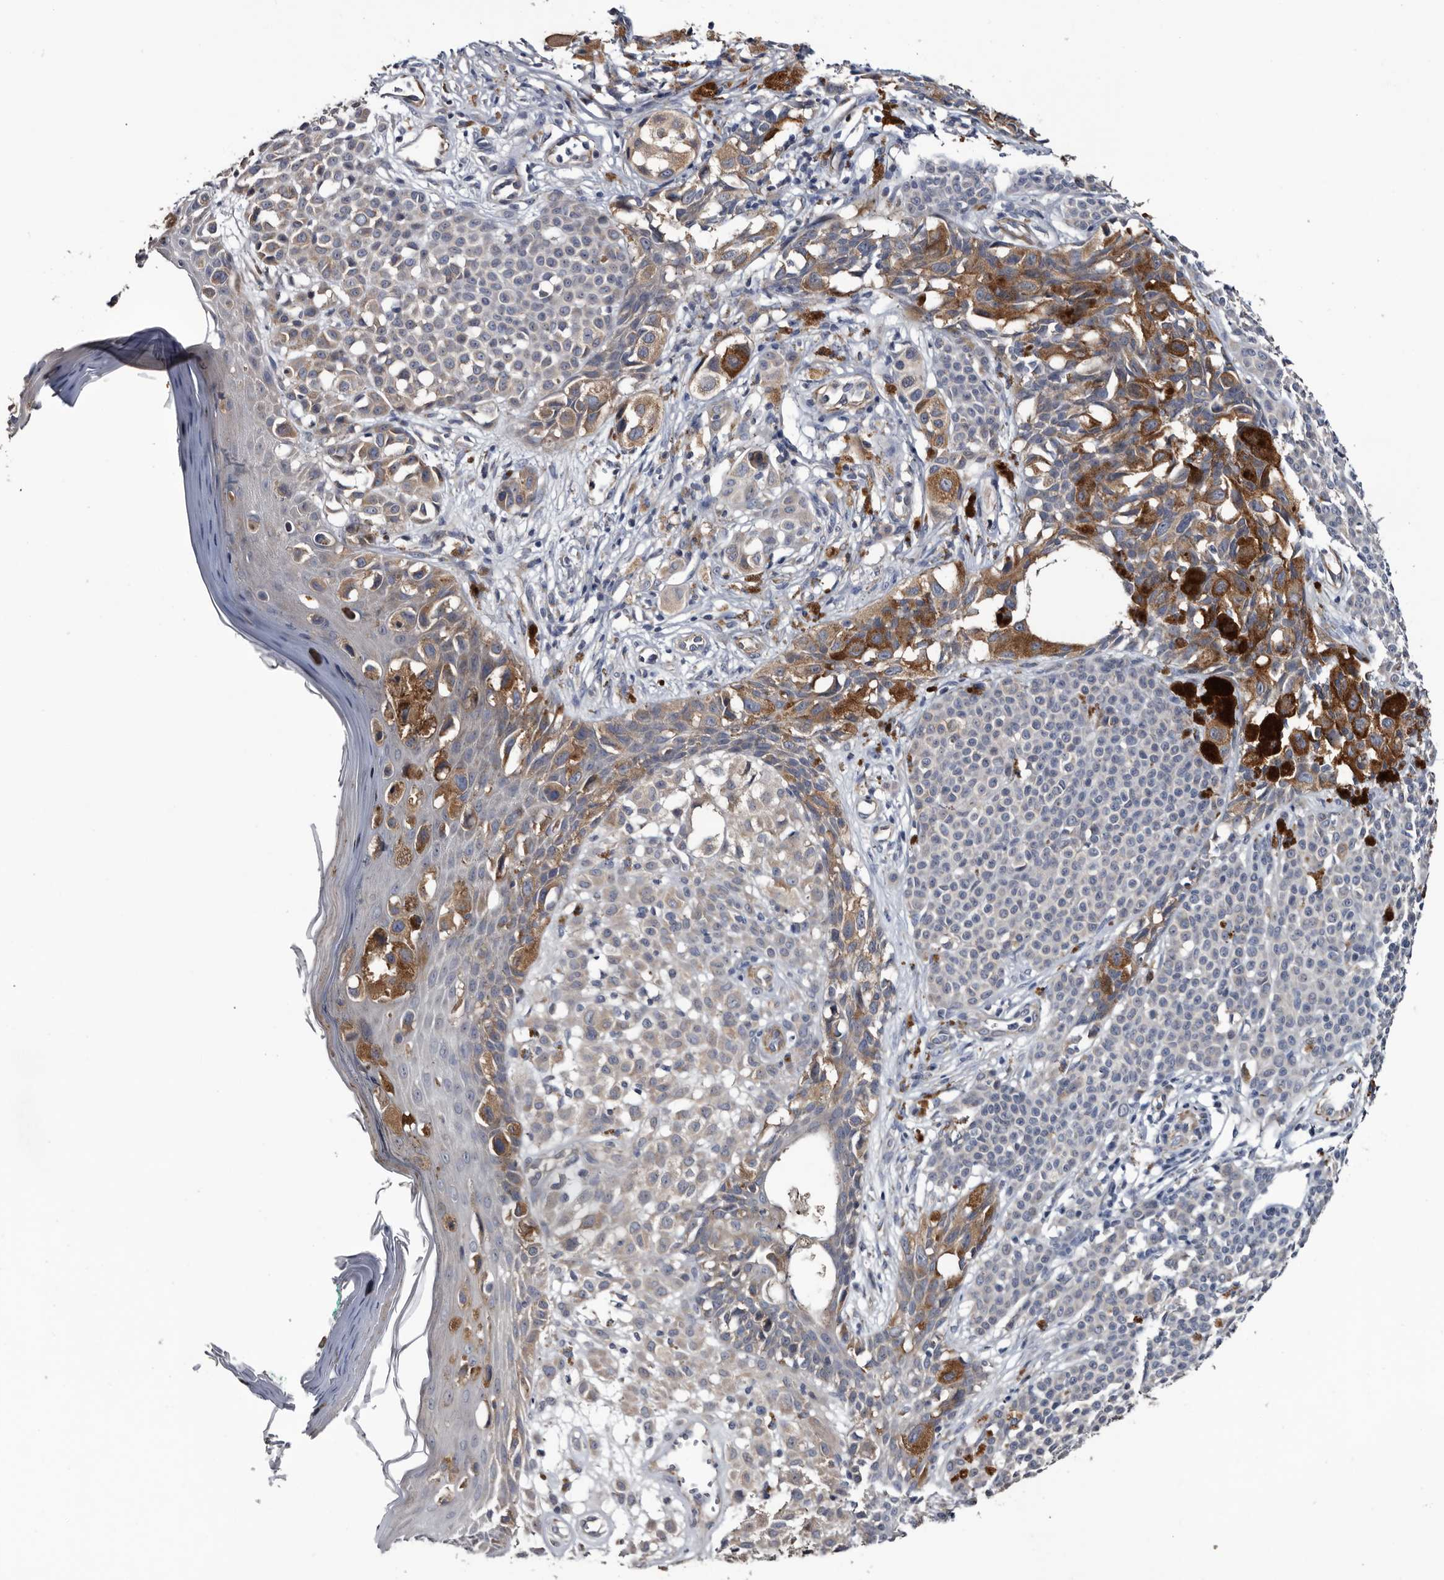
{"staining": {"intensity": "negative", "quantity": "none", "location": "none"}, "tissue": "melanoma", "cell_type": "Tumor cells", "image_type": "cancer", "snomed": [{"axis": "morphology", "description": "Malignant melanoma, NOS"}, {"axis": "topography", "description": "Skin of leg"}], "caption": "Tumor cells are negative for protein expression in human malignant melanoma.", "gene": "IARS1", "patient": {"sex": "female", "age": 72}}